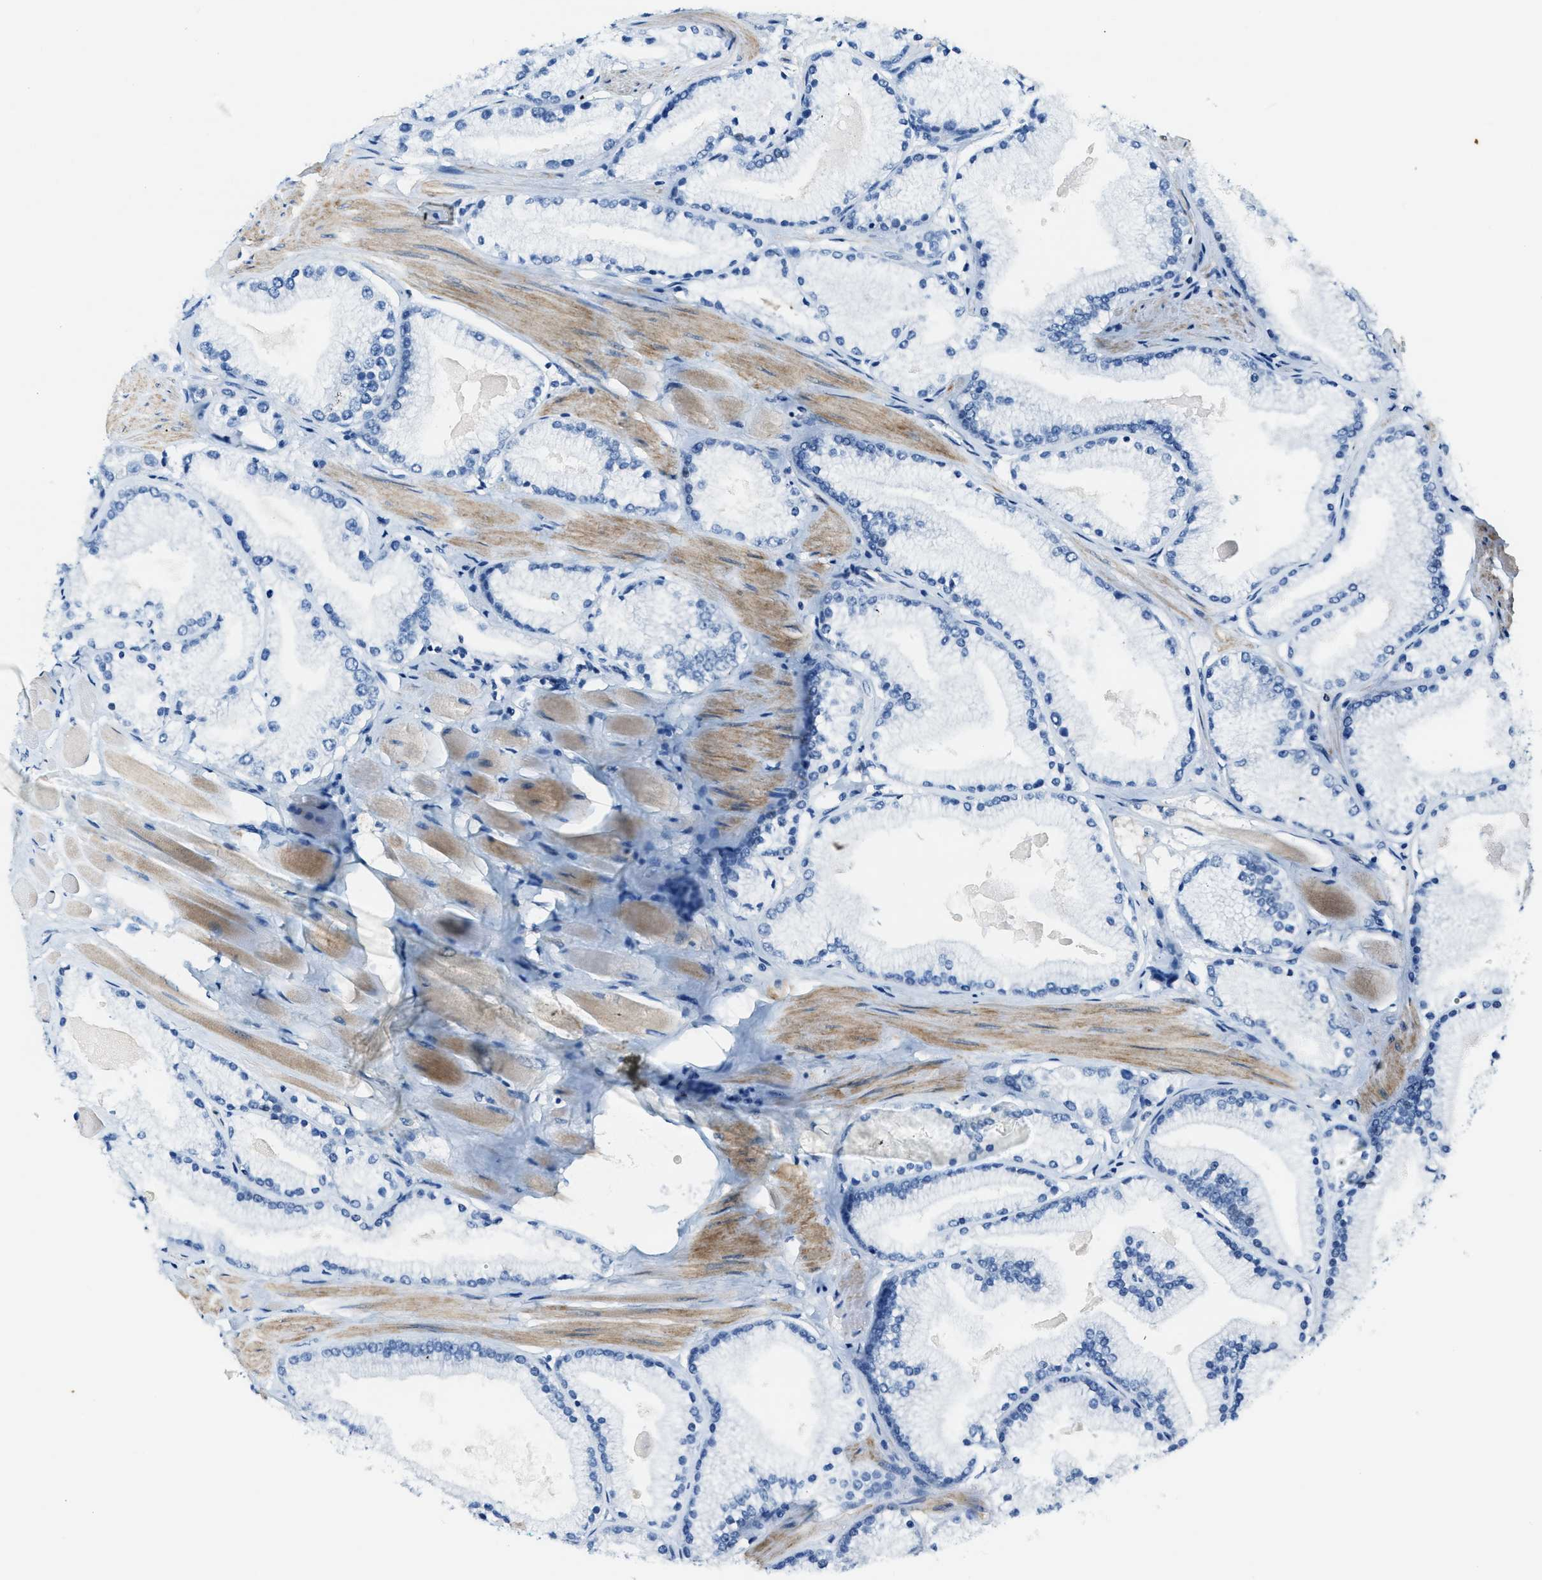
{"staining": {"intensity": "negative", "quantity": "none", "location": "none"}, "tissue": "prostate cancer", "cell_type": "Tumor cells", "image_type": "cancer", "snomed": [{"axis": "morphology", "description": "Adenocarcinoma, High grade"}, {"axis": "topography", "description": "Prostate"}], "caption": "Immunohistochemistry (IHC) micrograph of human prostate cancer stained for a protein (brown), which displays no expression in tumor cells.", "gene": "EIF2AK2", "patient": {"sex": "male", "age": 50}}